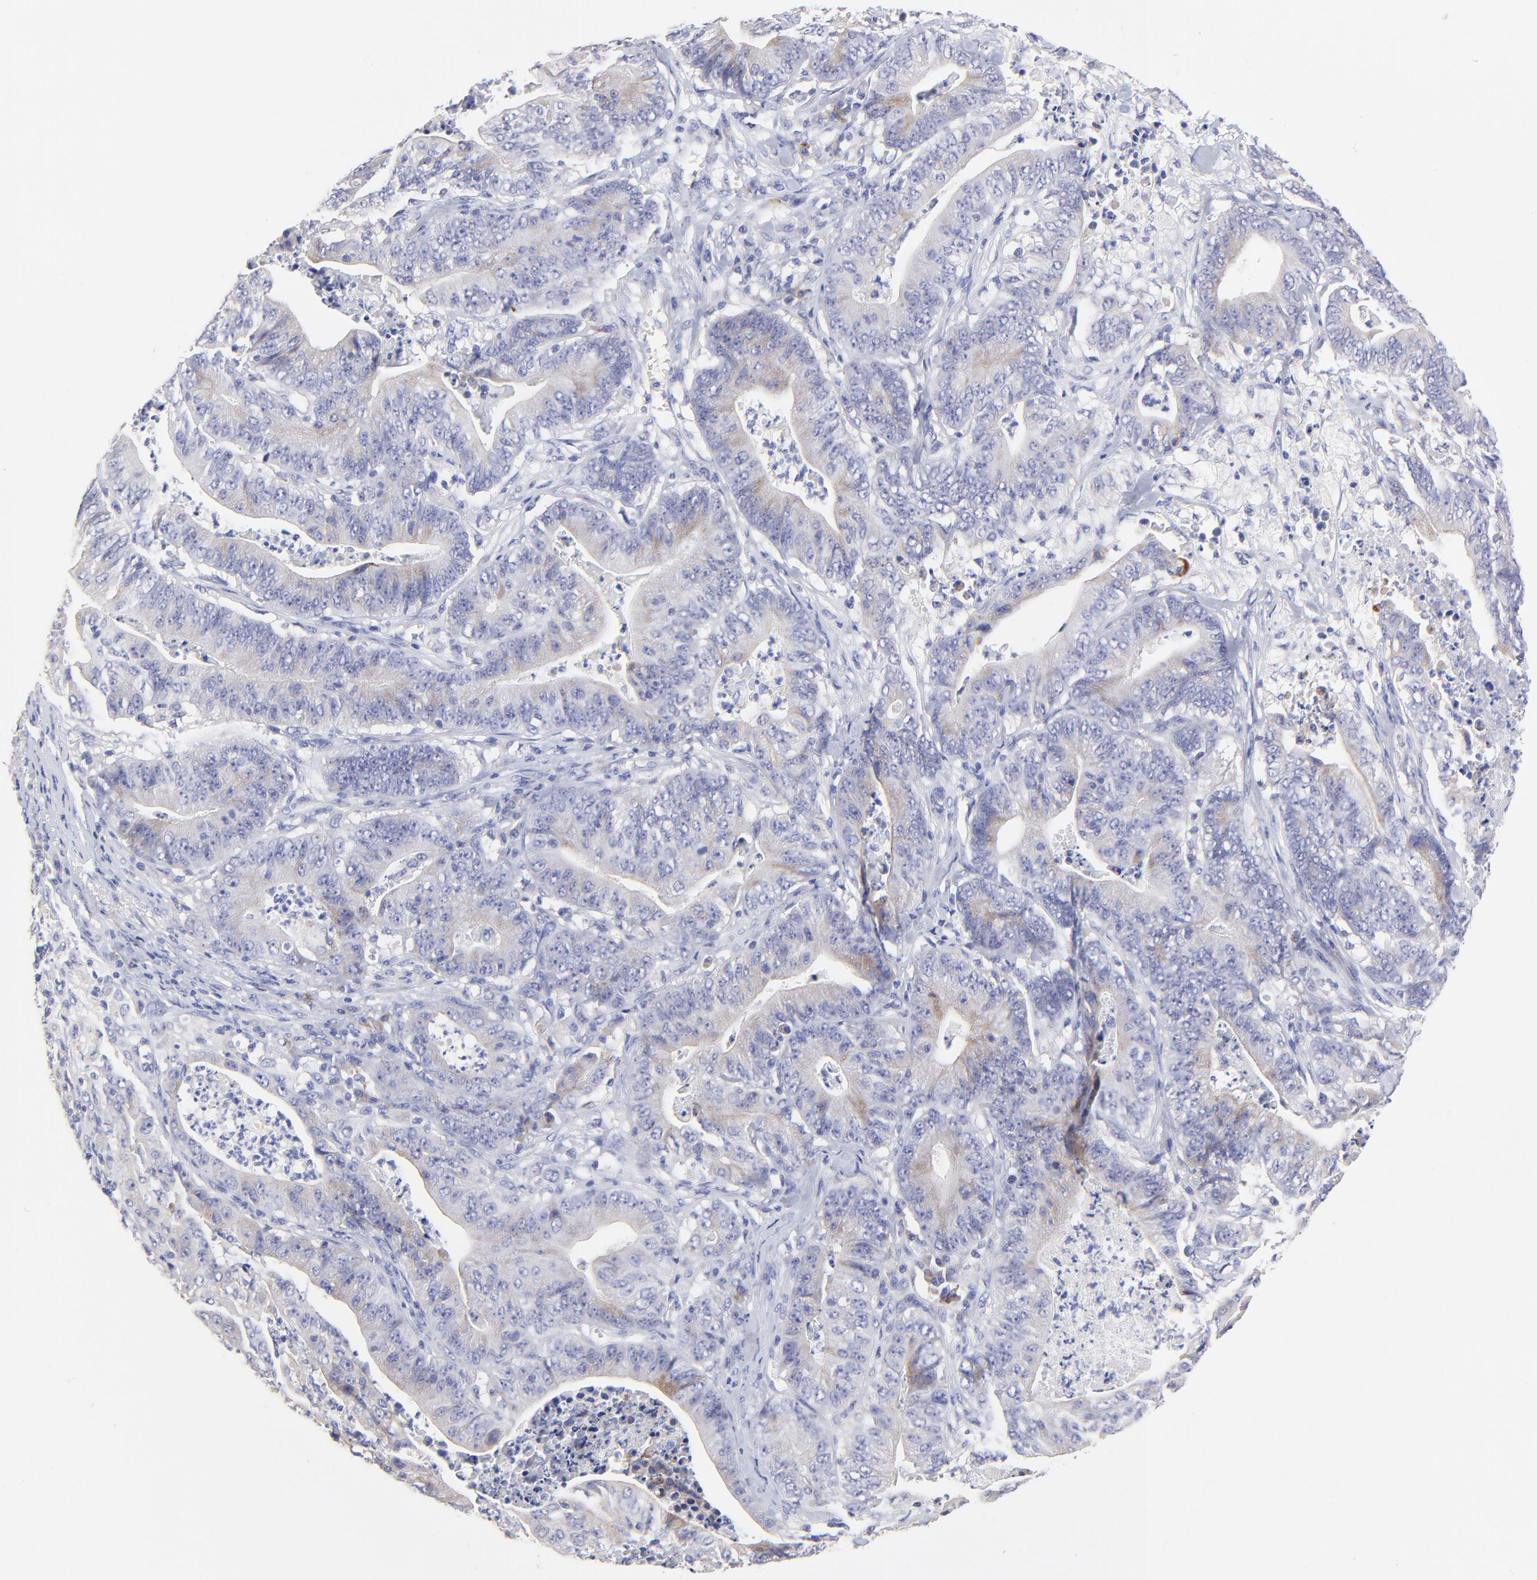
{"staining": {"intensity": "weak", "quantity": "25%-75%", "location": "cytoplasmic/membranous"}, "tissue": "stomach cancer", "cell_type": "Tumor cells", "image_type": "cancer", "snomed": [{"axis": "morphology", "description": "Adenocarcinoma, NOS"}, {"axis": "topography", "description": "Stomach, lower"}], "caption": "A histopathology image of adenocarcinoma (stomach) stained for a protein displays weak cytoplasmic/membranous brown staining in tumor cells.", "gene": "LHFPL1", "patient": {"sex": "female", "age": 86}}